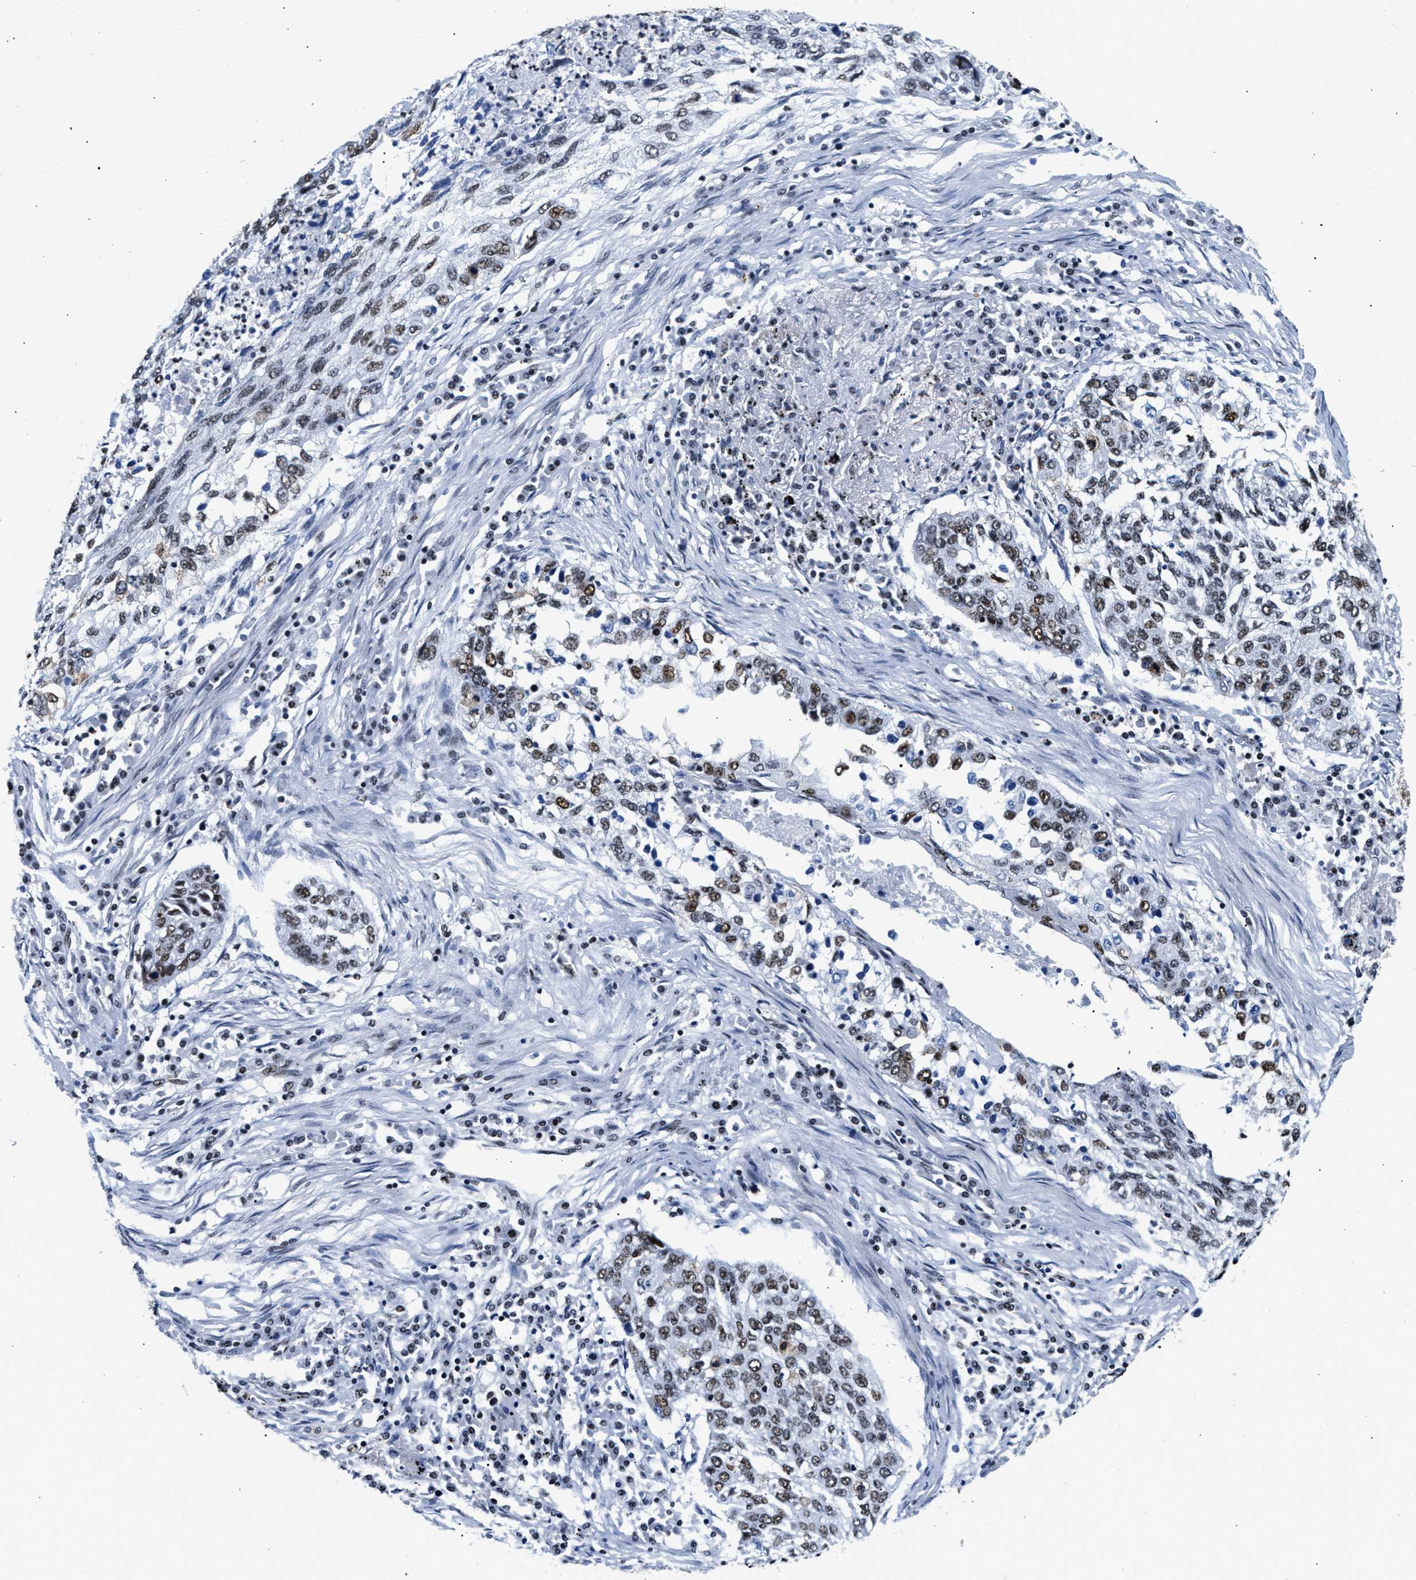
{"staining": {"intensity": "moderate", "quantity": ">75%", "location": "nuclear"}, "tissue": "lung cancer", "cell_type": "Tumor cells", "image_type": "cancer", "snomed": [{"axis": "morphology", "description": "Squamous cell carcinoma, NOS"}, {"axis": "topography", "description": "Lung"}], "caption": "Moderate nuclear positivity is identified in about >75% of tumor cells in lung squamous cell carcinoma.", "gene": "RAD21", "patient": {"sex": "female", "age": 63}}